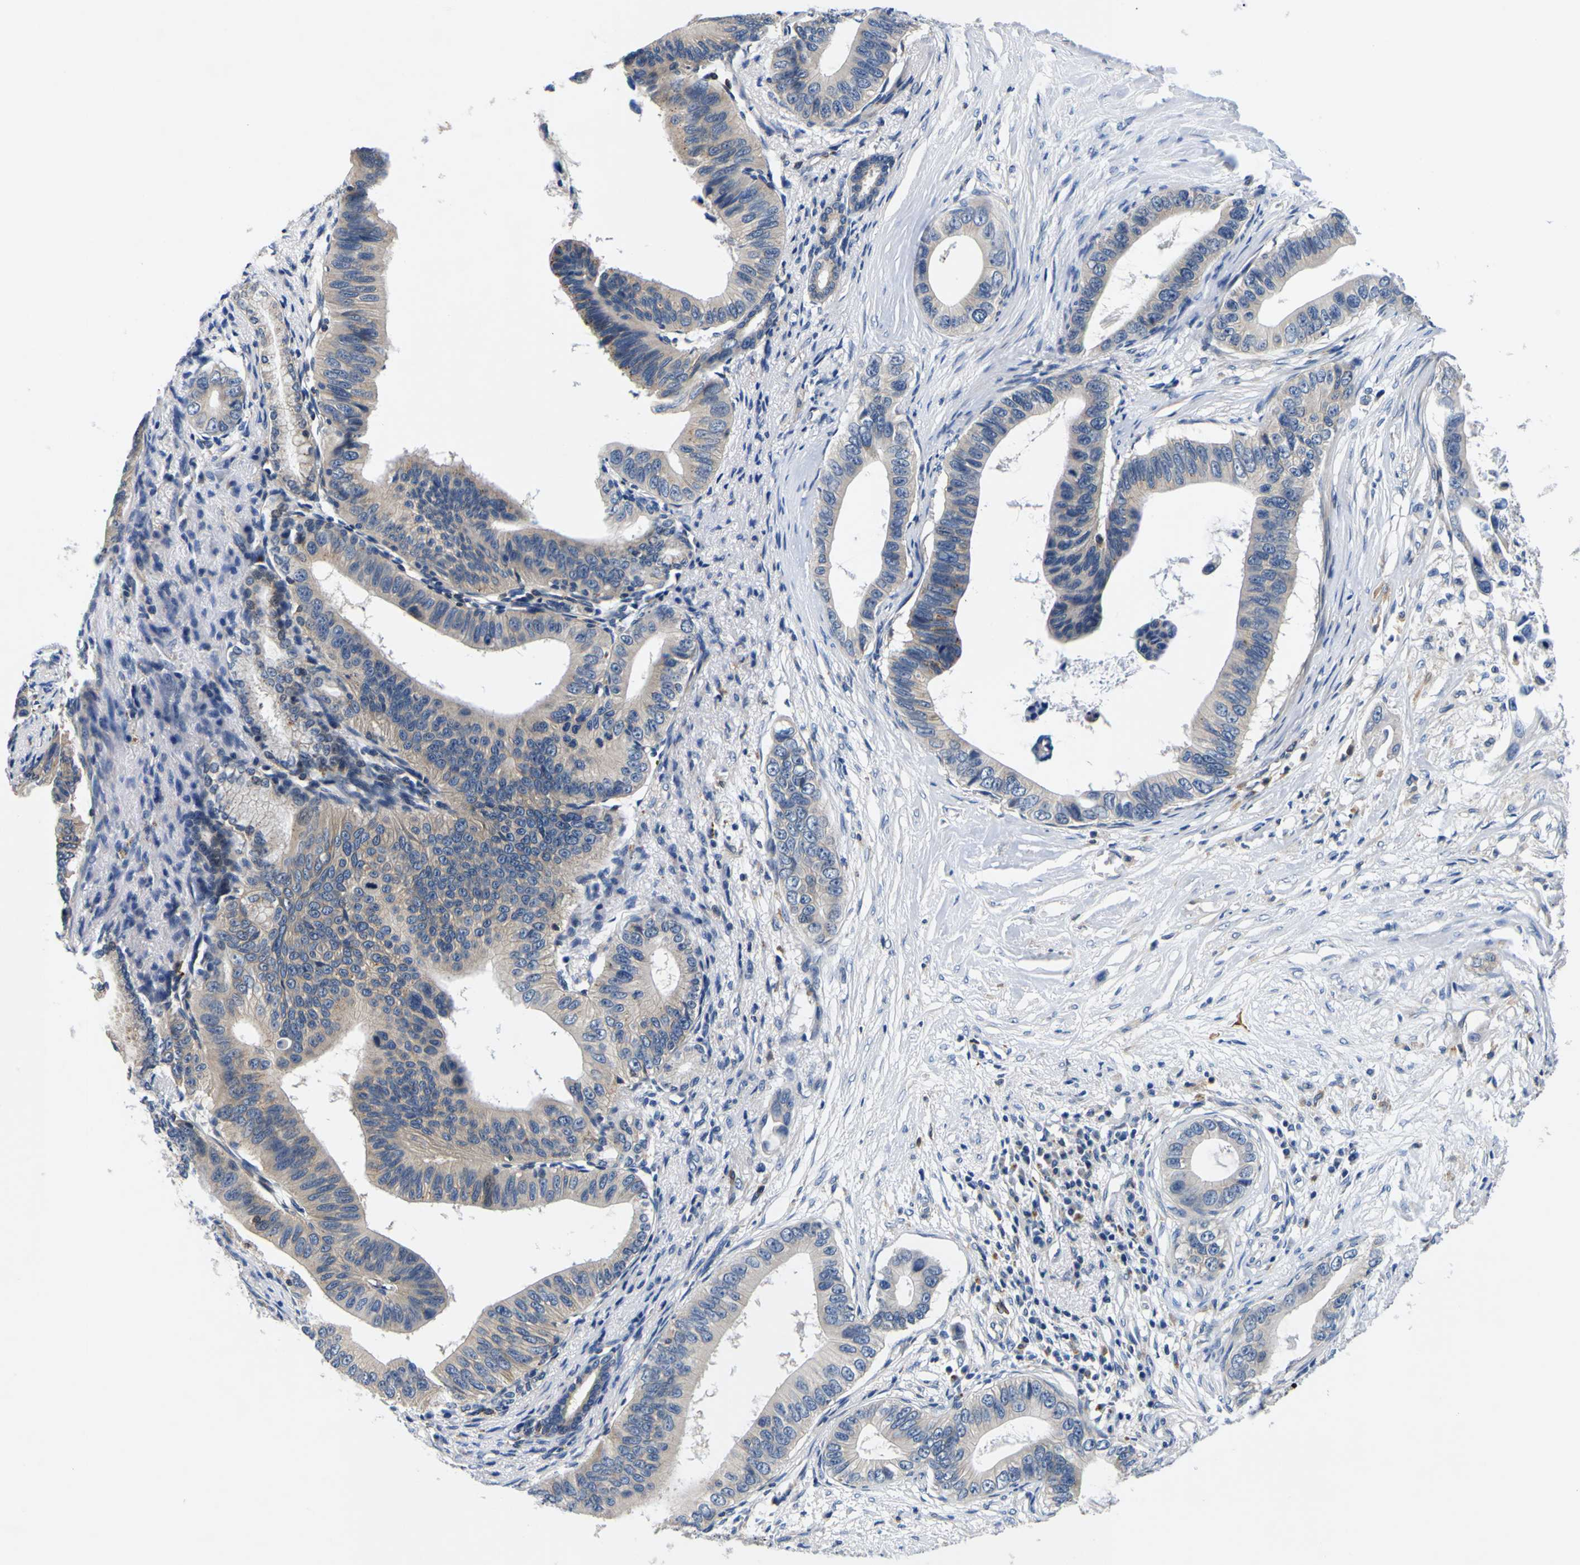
{"staining": {"intensity": "weak", "quantity": ">75%", "location": "cytoplasmic/membranous"}, "tissue": "pancreatic cancer", "cell_type": "Tumor cells", "image_type": "cancer", "snomed": [{"axis": "morphology", "description": "Adenocarcinoma, NOS"}, {"axis": "topography", "description": "Pancreas"}], "caption": "This image displays immunohistochemistry (IHC) staining of human pancreatic cancer, with low weak cytoplasmic/membranous positivity in about >75% of tumor cells.", "gene": "TNIK", "patient": {"sex": "male", "age": 77}}